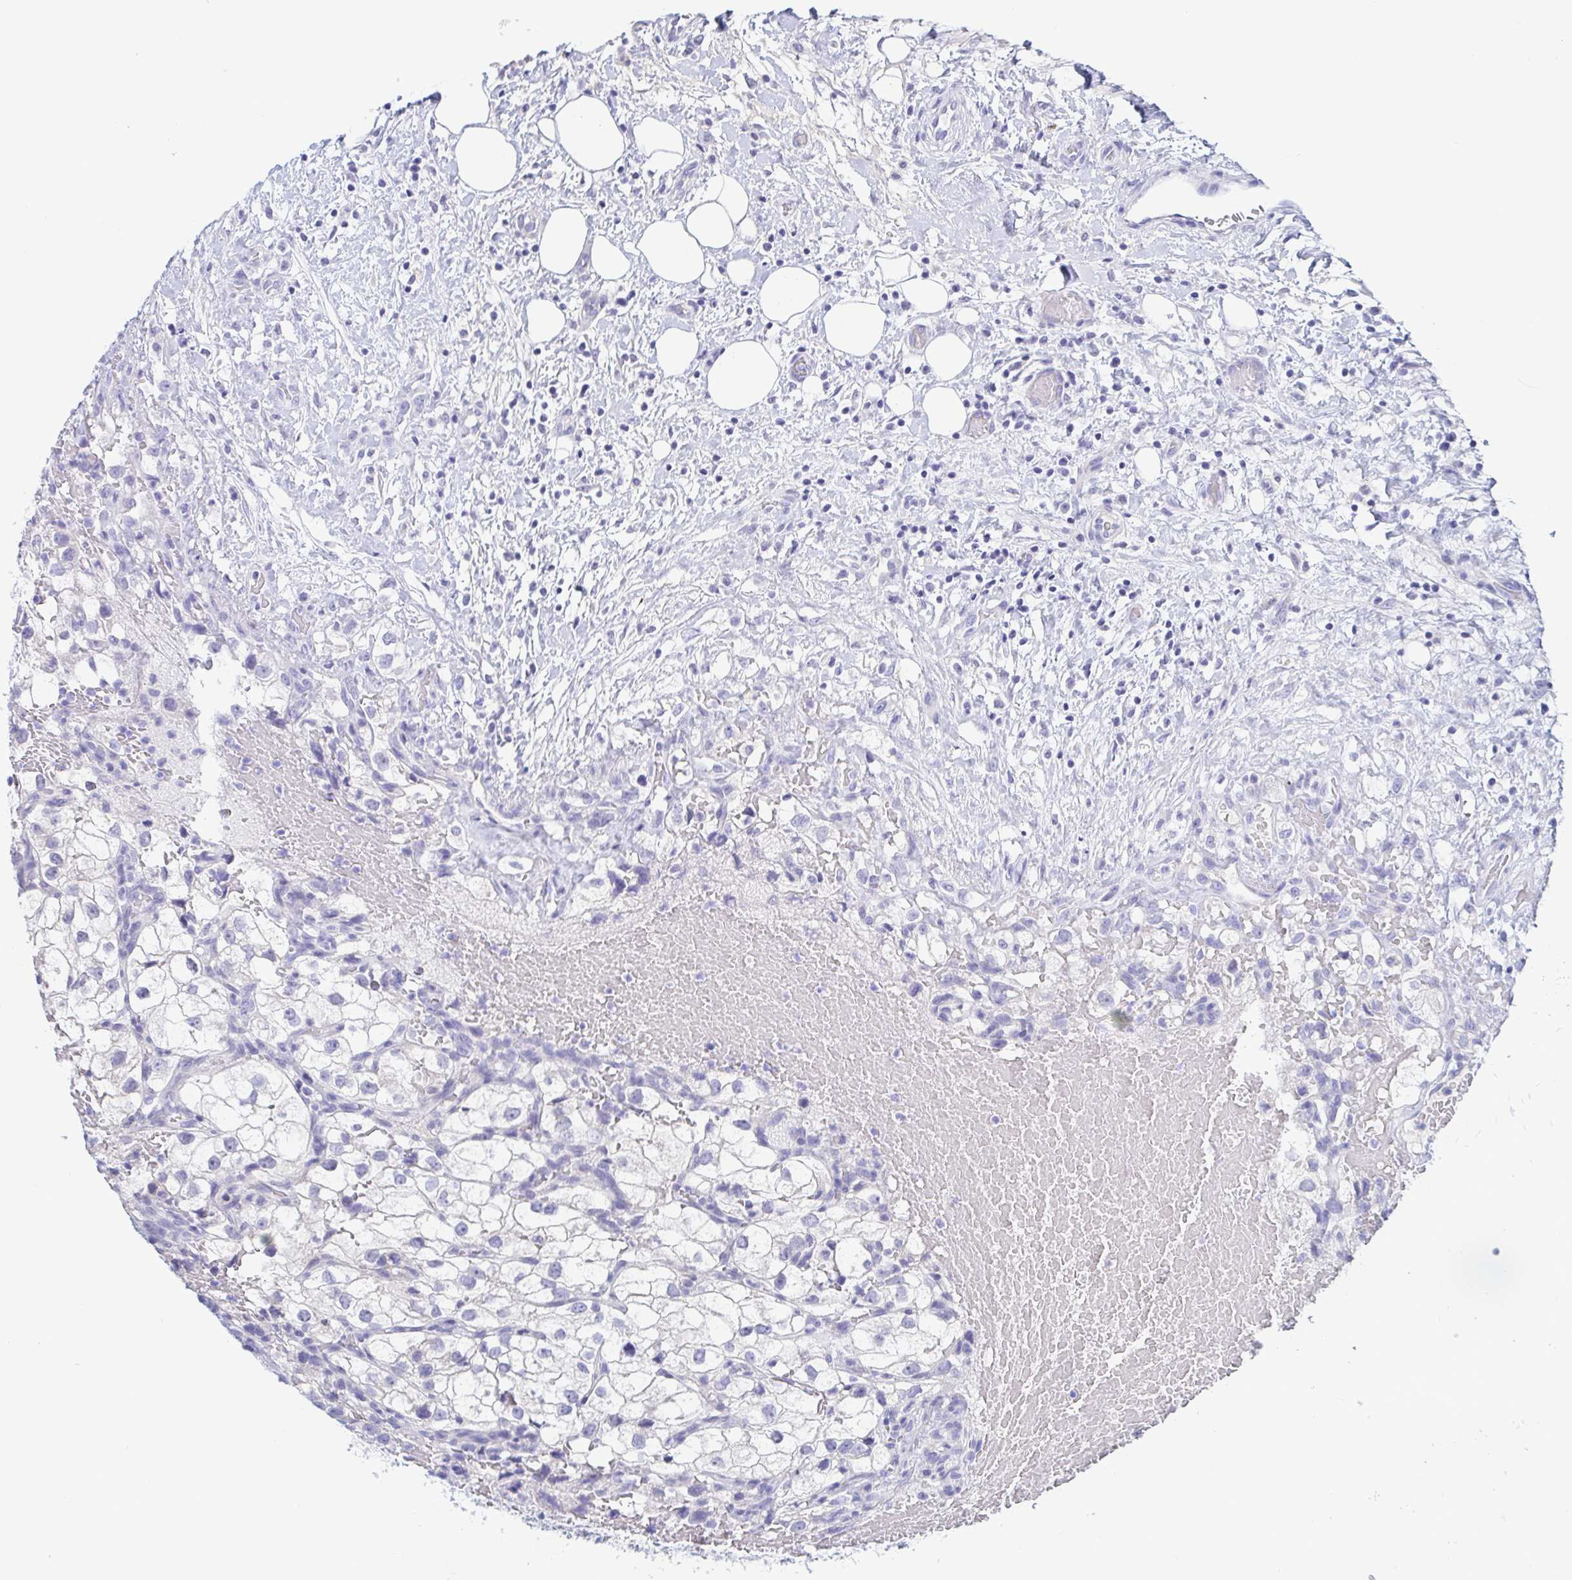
{"staining": {"intensity": "negative", "quantity": "none", "location": "none"}, "tissue": "renal cancer", "cell_type": "Tumor cells", "image_type": "cancer", "snomed": [{"axis": "morphology", "description": "Adenocarcinoma, NOS"}, {"axis": "topography", "description": "Kidney"}], "caption": "Immunohistochemistry of renal adenocarcinoma exhibits no staining in tumor cells.", "gene": "TREH", "patient": {"sex": "male", "age": 59}}